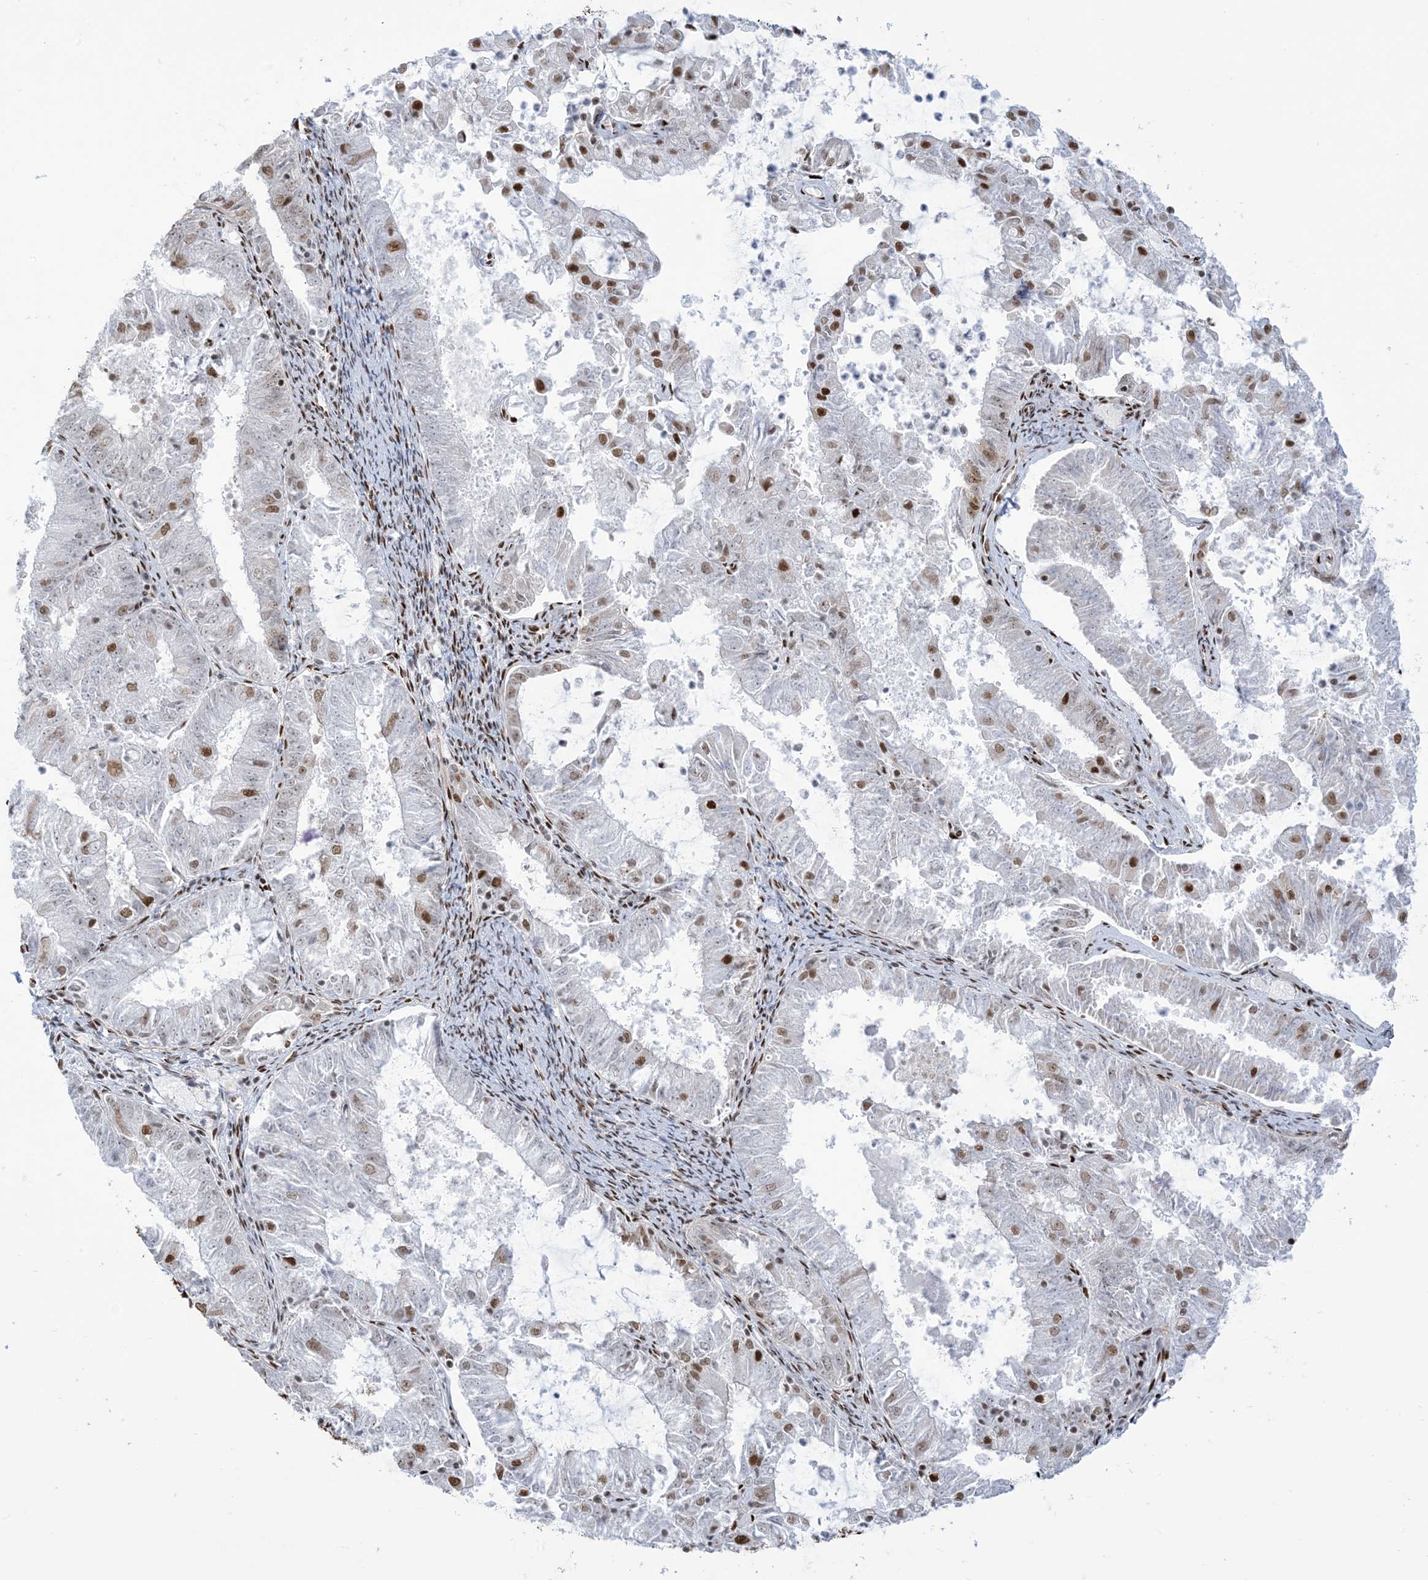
{"staining": {"intensity": "moderate", "quantity": "<25%", "location": "nuclear"}, "tissue": "endometrial cancer", "cell_type": "Tumor cells", "image_type": "cancer", "snomed": [{"axis": "morphology", "description": "Adenocarcinoma, NOS"}, {"axis": "topography", "description": "Endometrium"}], "caption": "Endometrial cancer (adenocarcinoma) stained with IHC demonstrates moderate nuclear staining in approximately <25% of tumor cells.", "gene": "STAG1", "patient": {"sex": "female", "age": 57}}